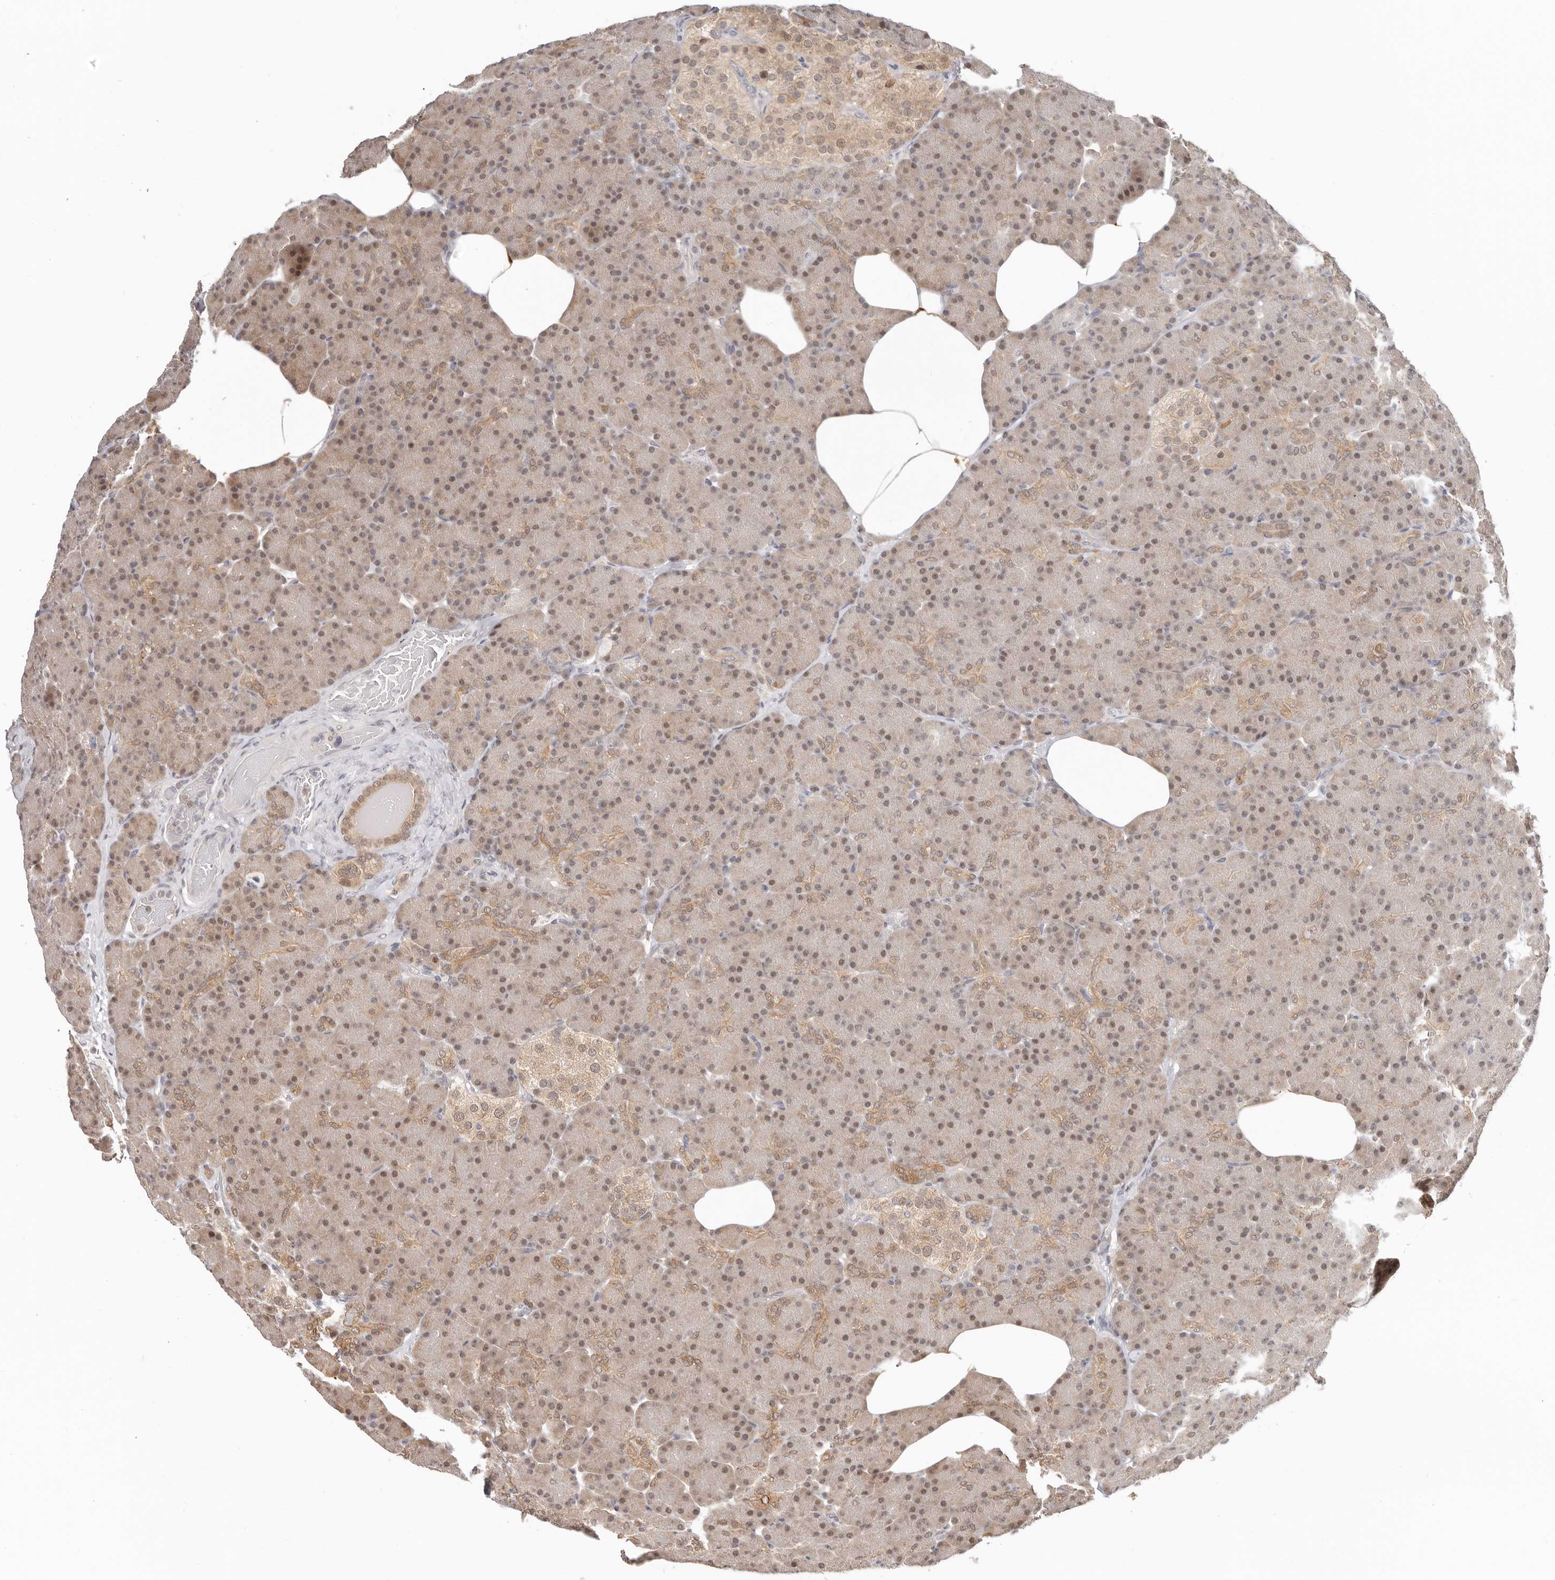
{"staining": {"intensity": "moderate", "quantity": ">75%", "location": "cytoplasmic/membranous,nuclear"}, "tissue": "pancreas", "cell_type": "Exocrine glandular cells", "image_type": "normal", "snomed": [{"axis": "morphology", "description": "Normal tissue, NOS"}, {"axis": "topography", "description": "Pancreas"}], "caption": "Normal pancreas reveals moderate cytoplasmic/membranous,nuclear positivity in about >75% of exocrine glandular cells, visualized by immunohistochemistry.", "gene": "LARP7", "patient": {"sex": "female", "age": 43}}